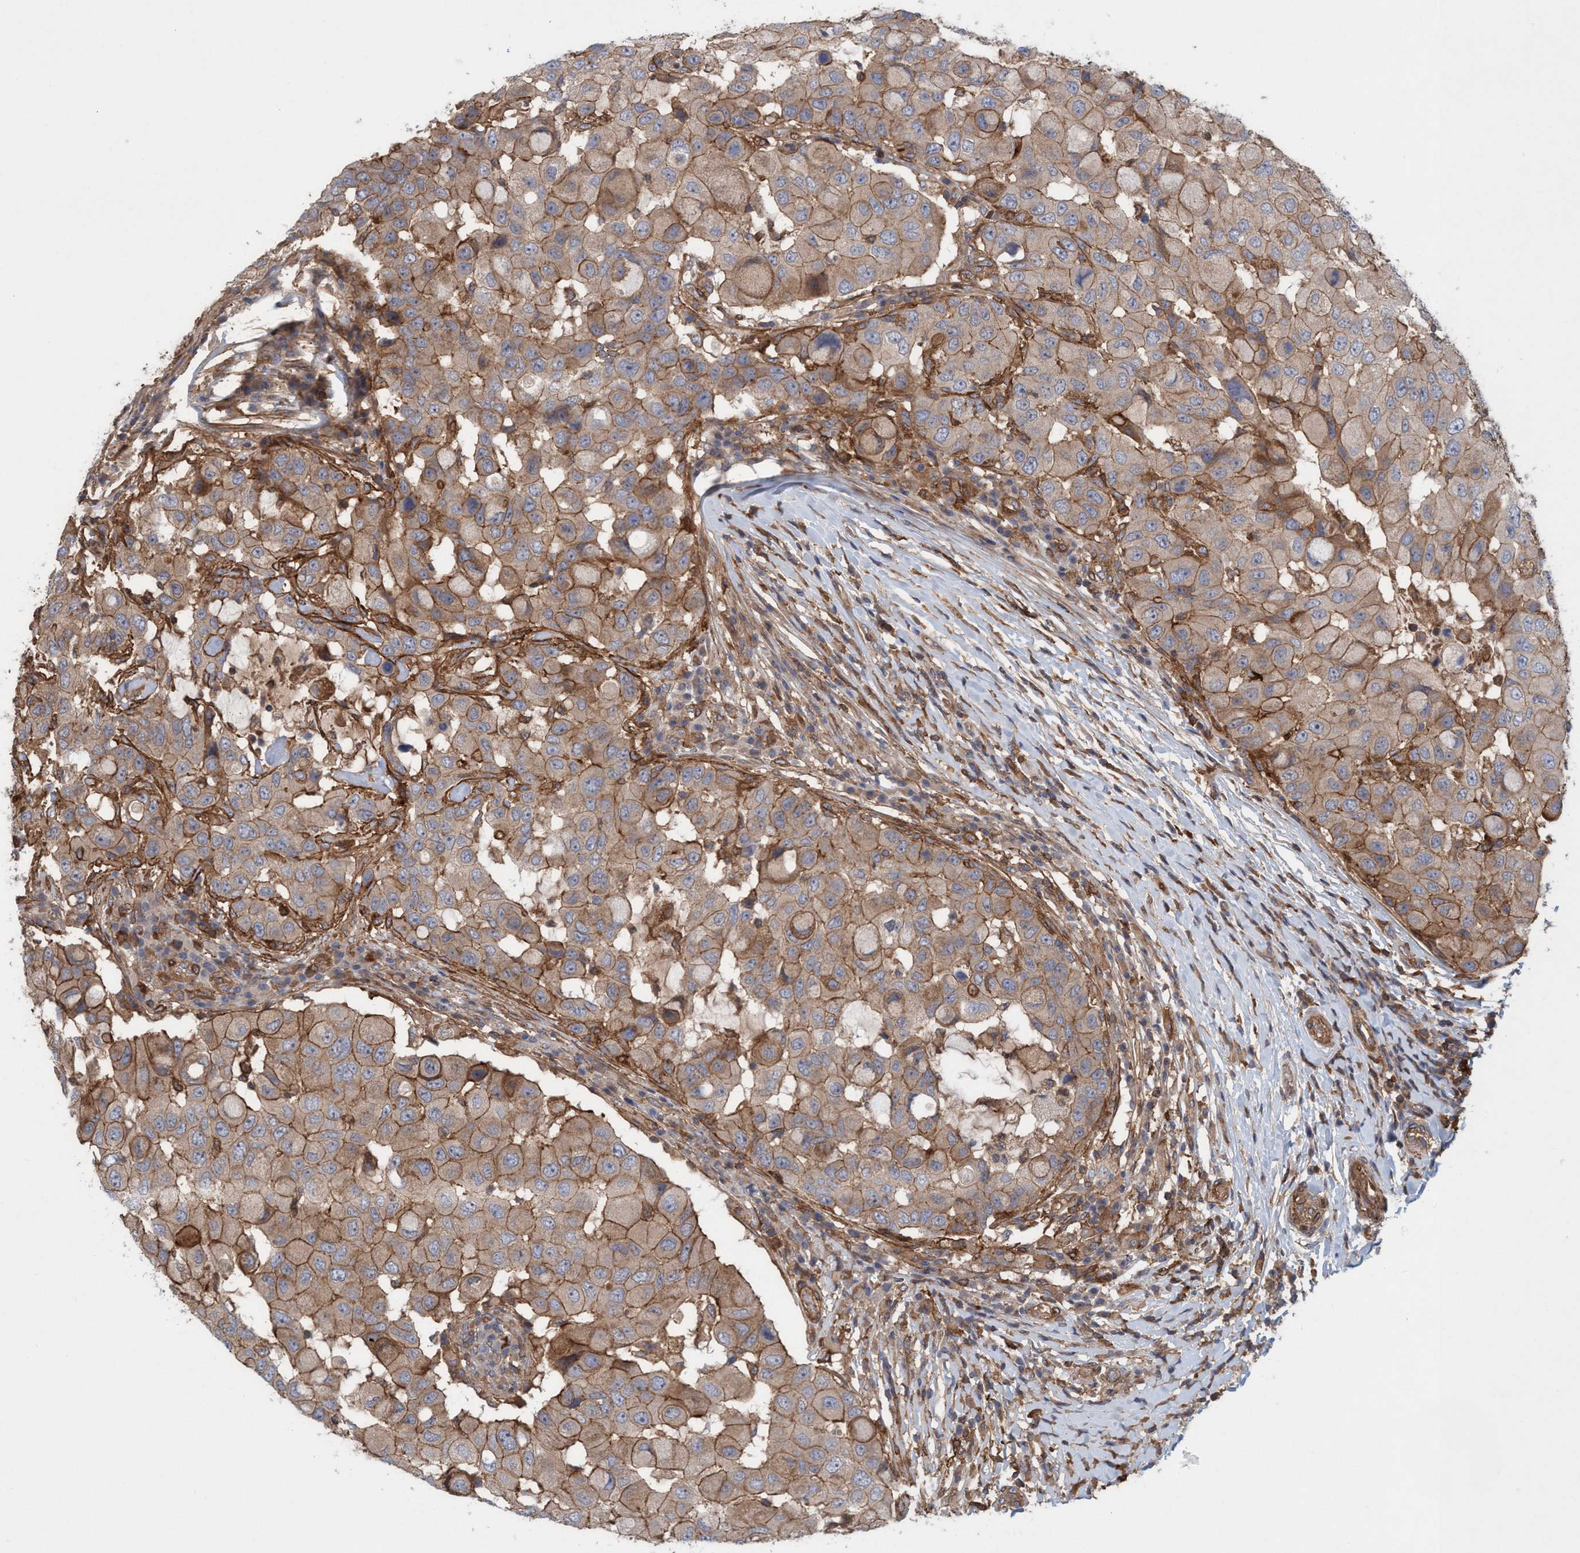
{"staining": {"intensity": "strong", "quantity": ">75%", "location": "cytoplasmic/membranous"}, "tissue": "breast cancer", "cell_type": "Tumor cells", "image_type": "cancer", "snomed": [{"axis": "morphology", "description": "Duct carcinoma"}, {"axis": "topography", "description": "Breast"}], "caption": "Strong cytoplasmic/membranous staining for a protein is seen in about >75% of tumor cells of breast cancer (invasive ductal carcinoma) using immunohistochemistry (IHC).", "gene": "SPECC1", "patient": {"sex": "female", "age": 27}}